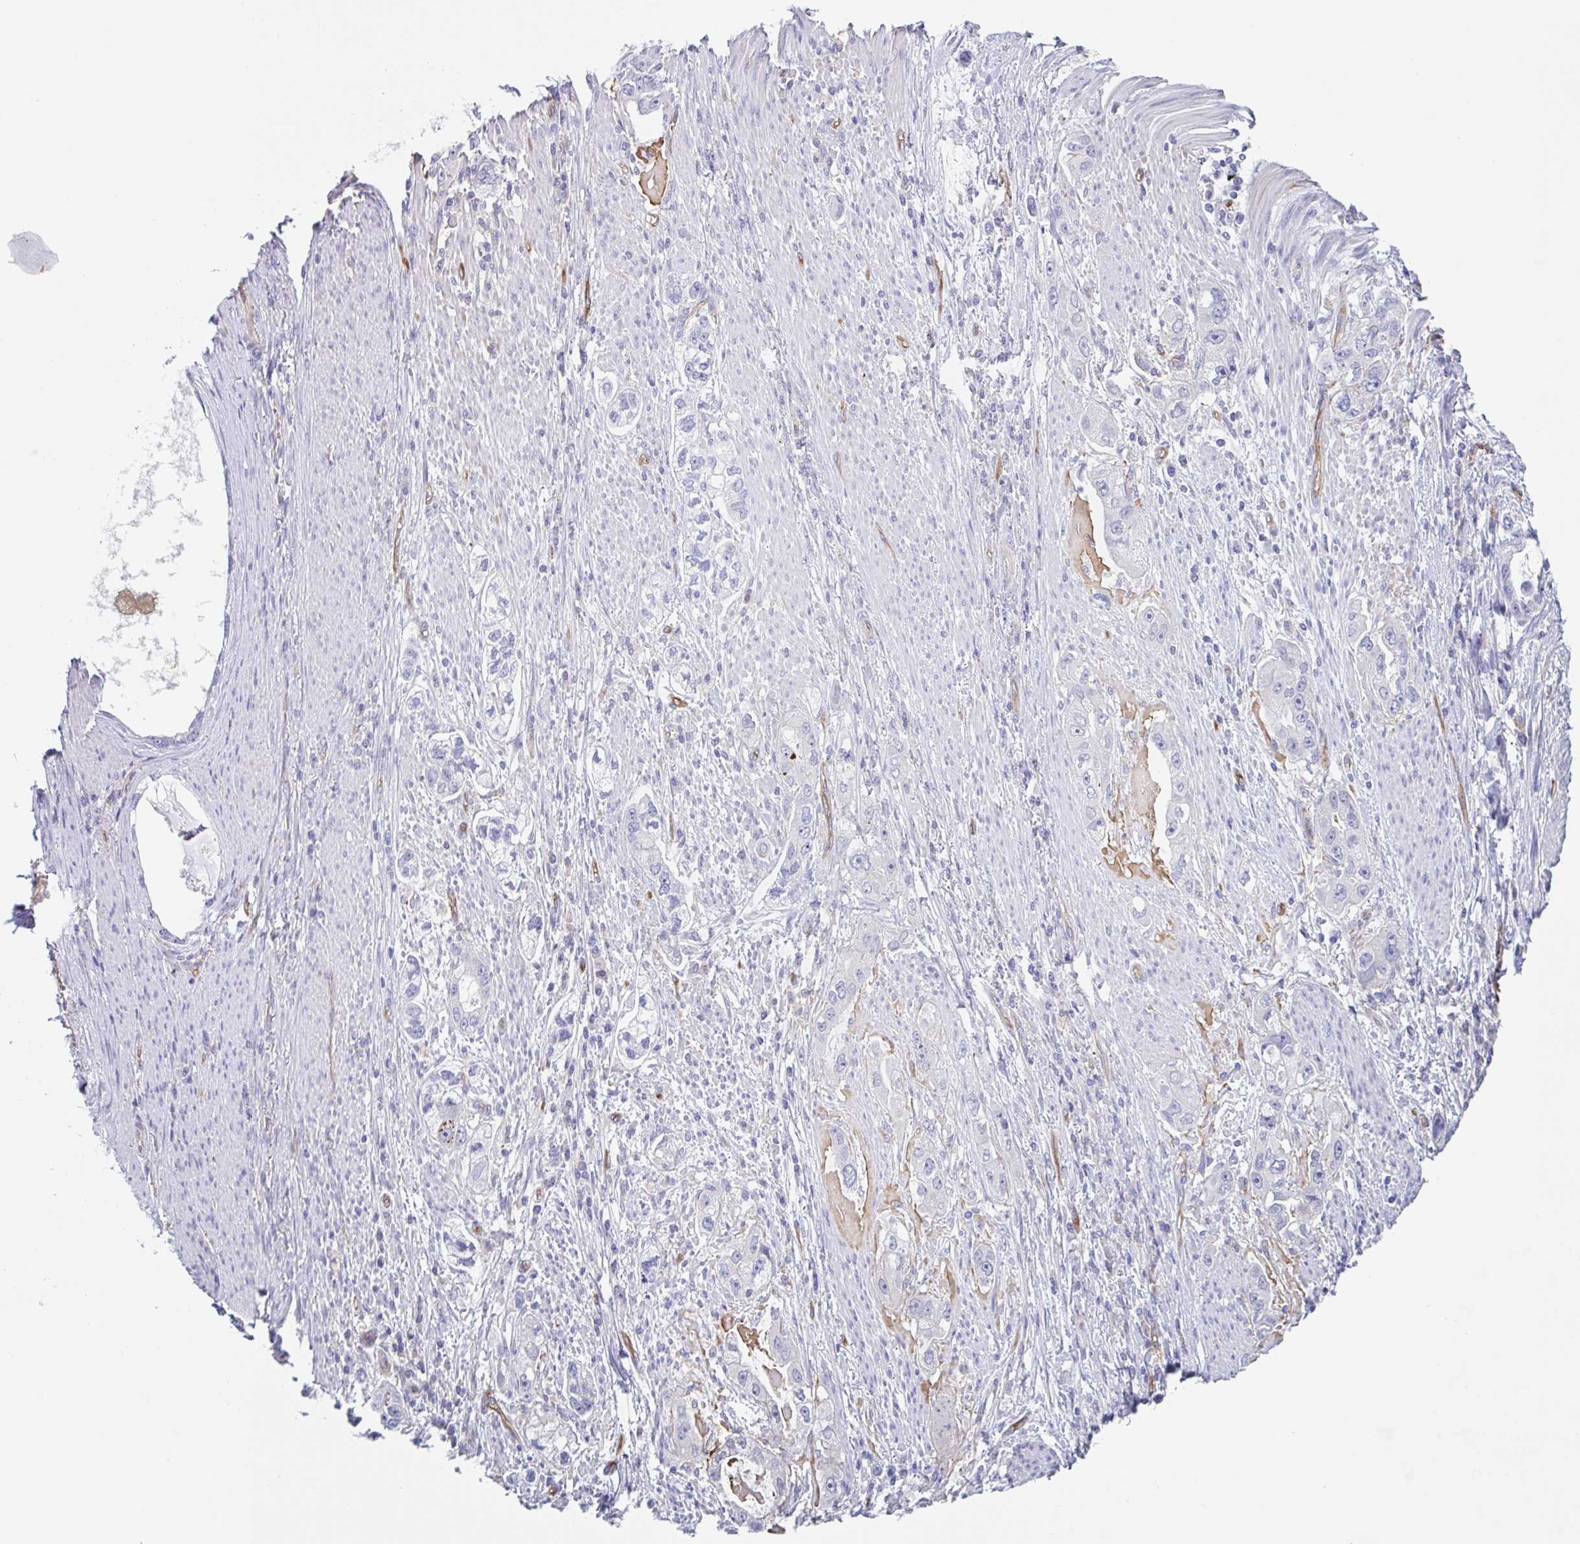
{"staining": {"intensity": "negative", "quantity": "none", "location": "none"}, "tissue": "stomach cancer", "cell_type": "Tumor cells", "image_type": "cancer", "snomed": [{"axis": "morphology", "description": "Adenocarcinoma, NOS"}, {"axis": "topography", "description": "Stomach, lower"}], "caption": "The histopathology image exhibits no staining of tumor cells in stomach cancer.", "gene": "EHD4", "patient": {"sex": "female", "age": 93}}